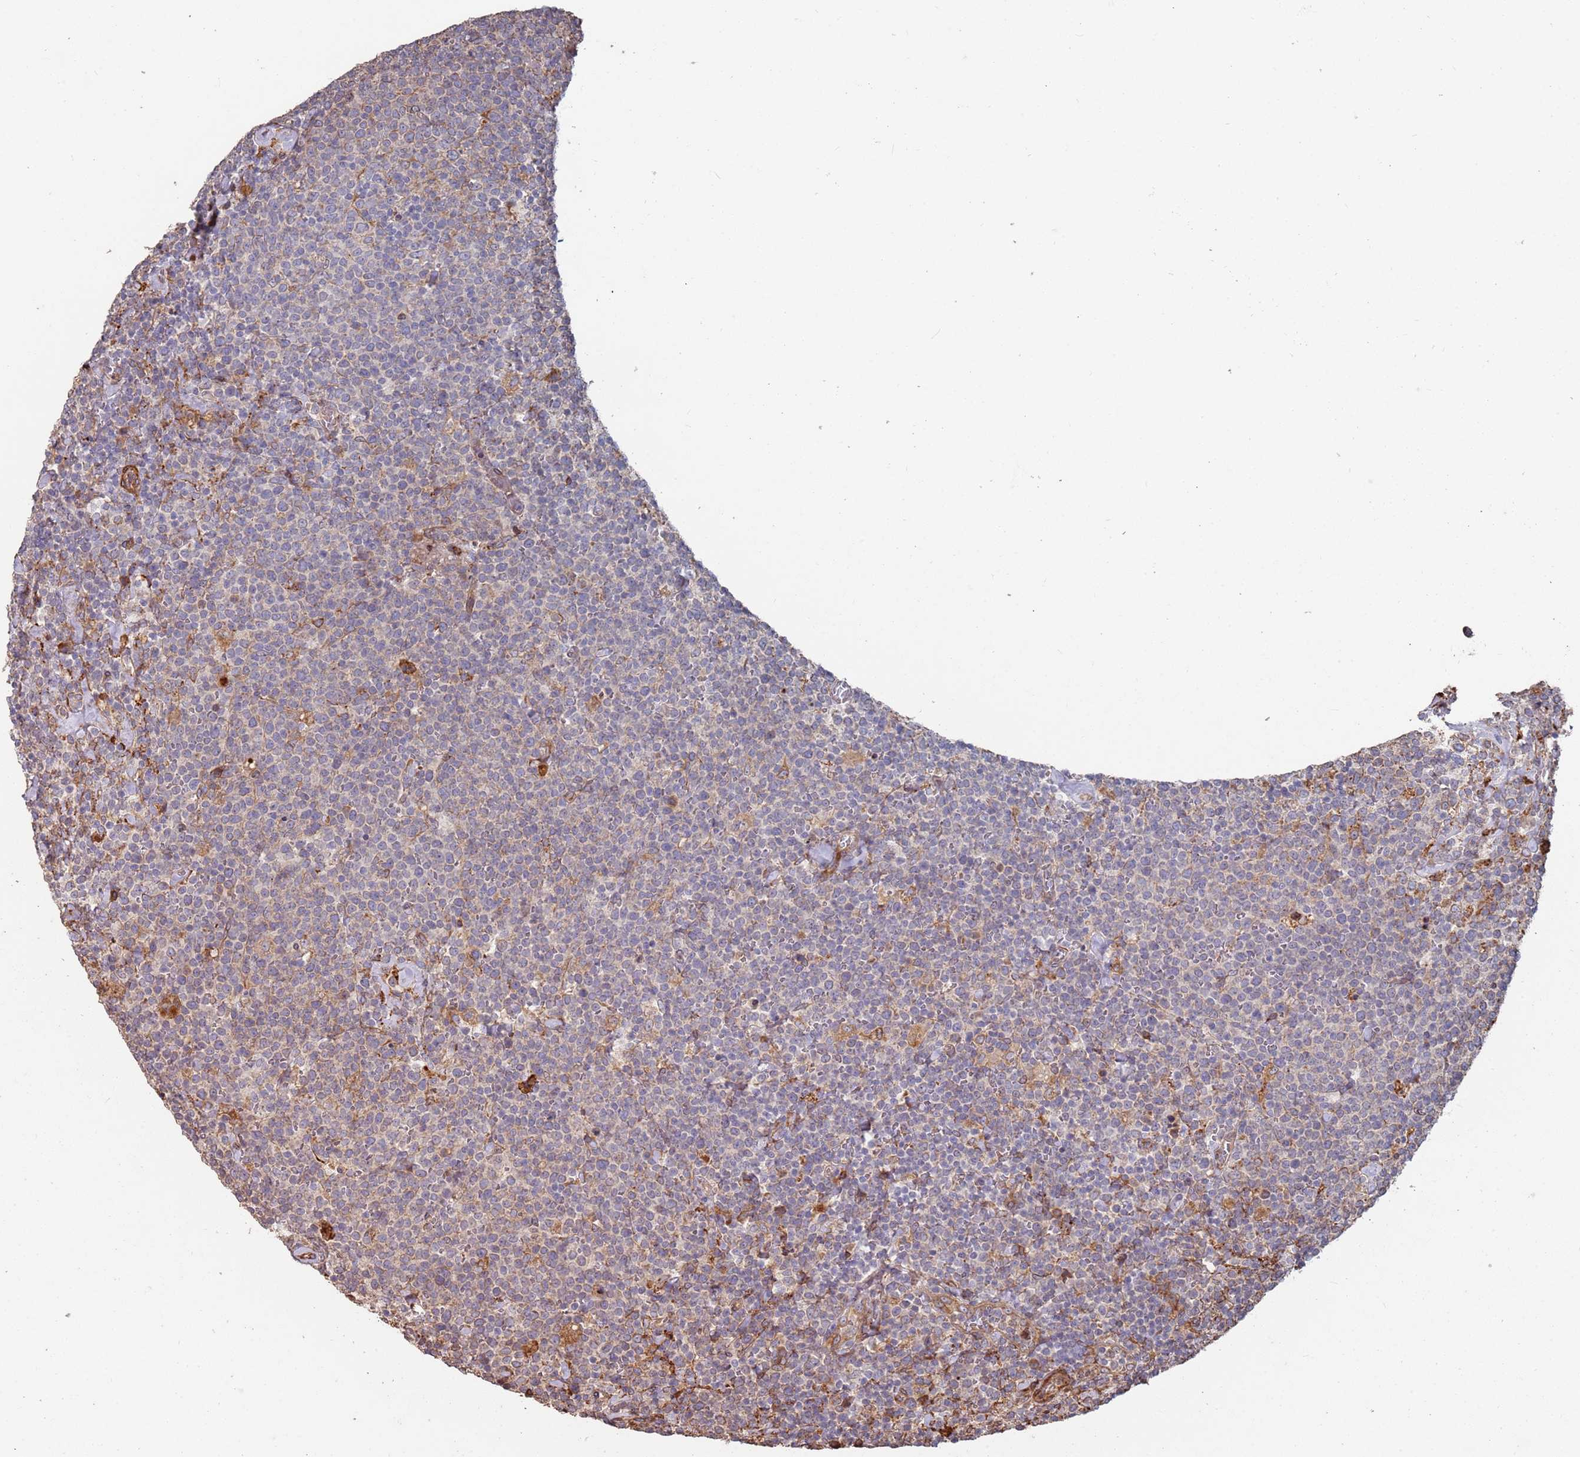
{"staining": {"intensity": "strong", "quantity": "<25%", "location": "cytoplasmic/membranous"}, "tissue": "lymphoma", "cell_type": "Tumor cells", "image_type": "cancer", "snomed": [{"axis": "morphology", "description": "Malignant lymphoma, non-Hodgkin's type, High grade"}, {"axis": "topography", "description": "Lymph node"}], "caption": "High-grade malignant lymphoma, non-Hodgkin's type was stained to show a protein in brown. There is medium levels of strong cytoplasmic/membranous positivity in approximately <25% of tumor cells.", "gene": "LACC1", "patient": {"sex": "male", "age": 61}}